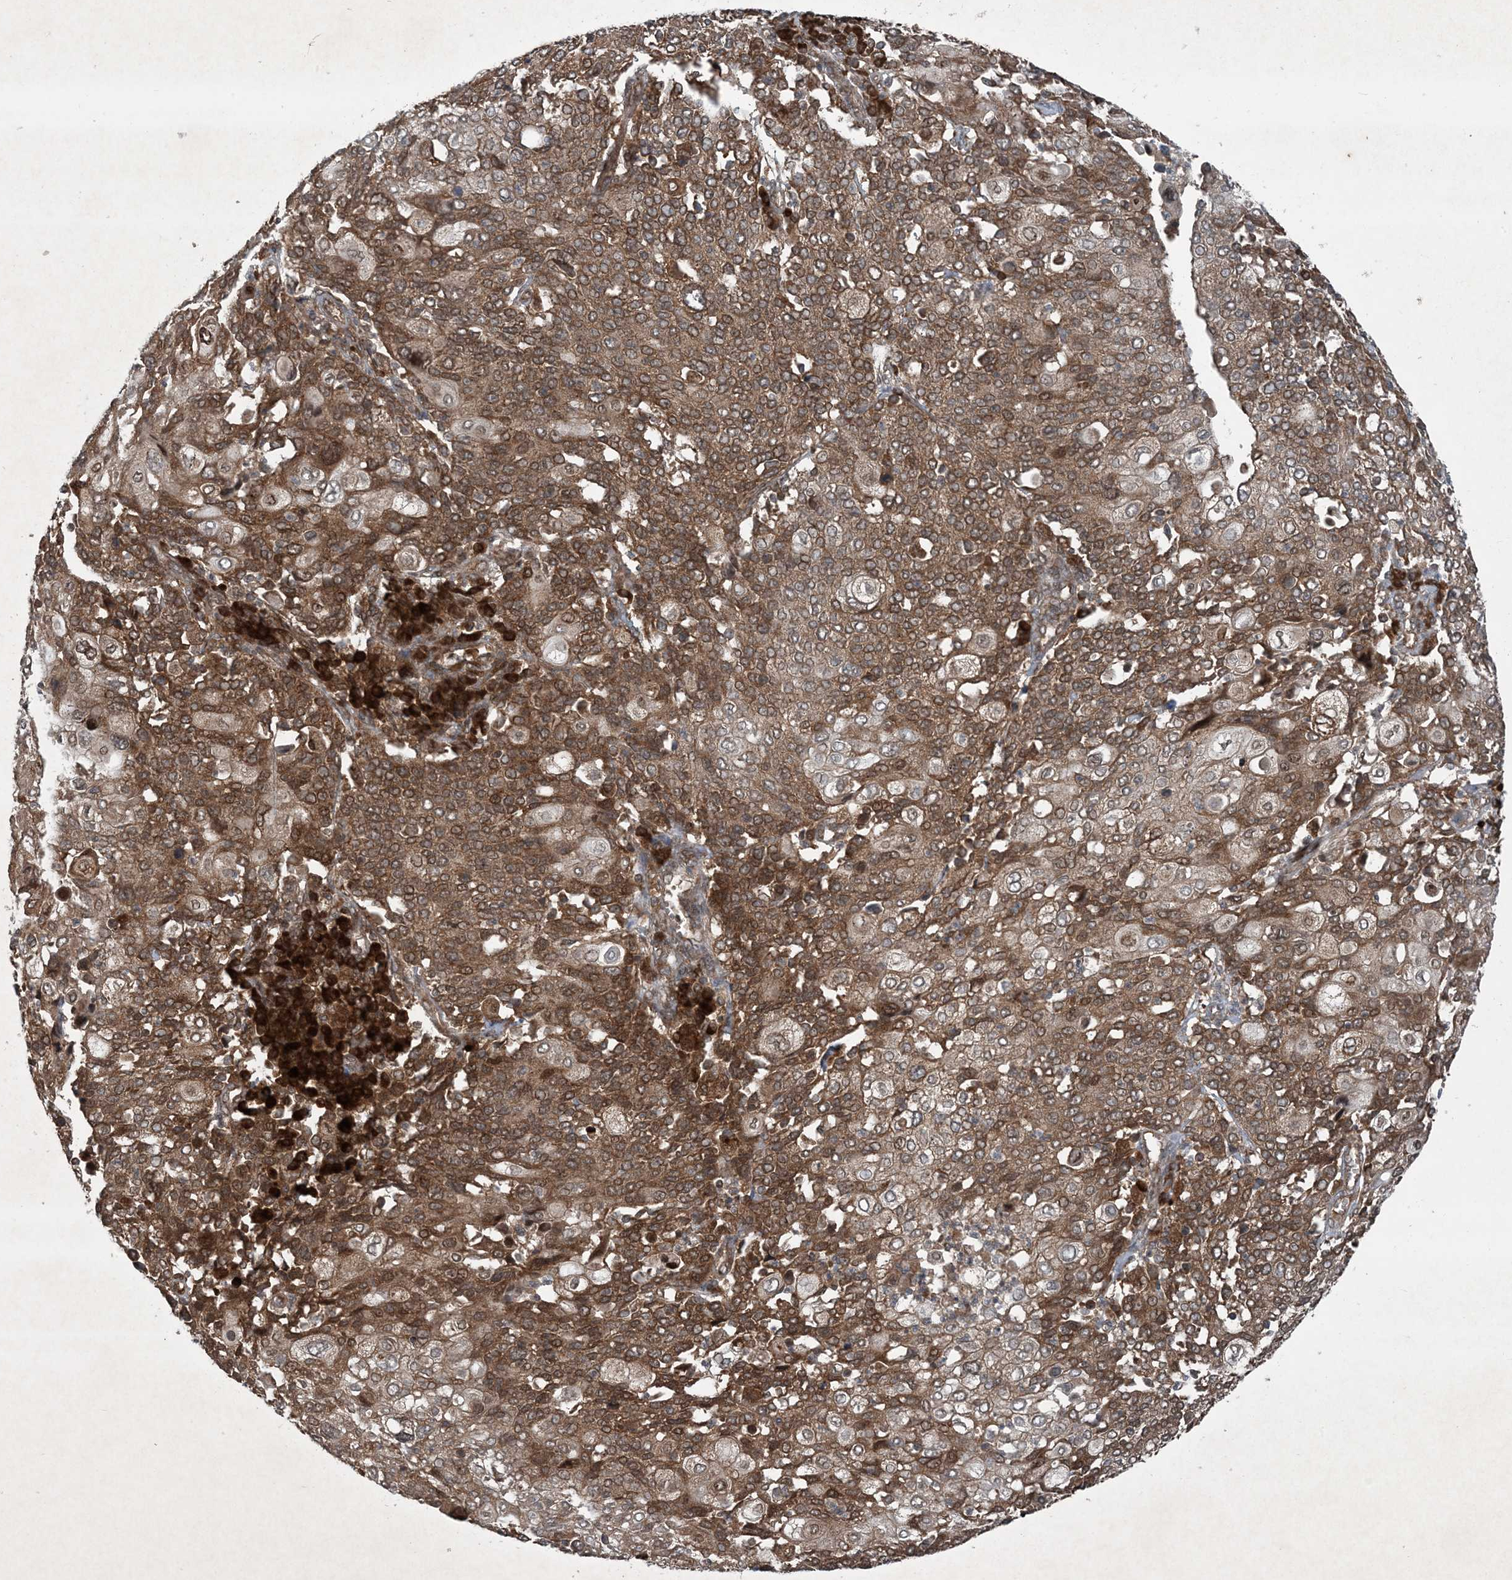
{"staining": {"intensity": "moderate", "quantity": ">75%", "location": "cytoplasmic/membranous"}, "tissue": "cervical cancer", "cell_type": "Tumor cells", "image_type": "cancer", "snomed": [{"axis": "morphology", "description": "Squamous cell carcinoma, NOS"}, {"axis": "topography", "description": "Cervix"}], "caption": "High-power microscopy captured an immunohistochemistry micrograph of cervical cancer, revealing moderate cytoplasmic/membranous positivity in approximately >75% of tumor cells.", "gene": "GNG5", "patient": {"sex": "female", "age": 40}}